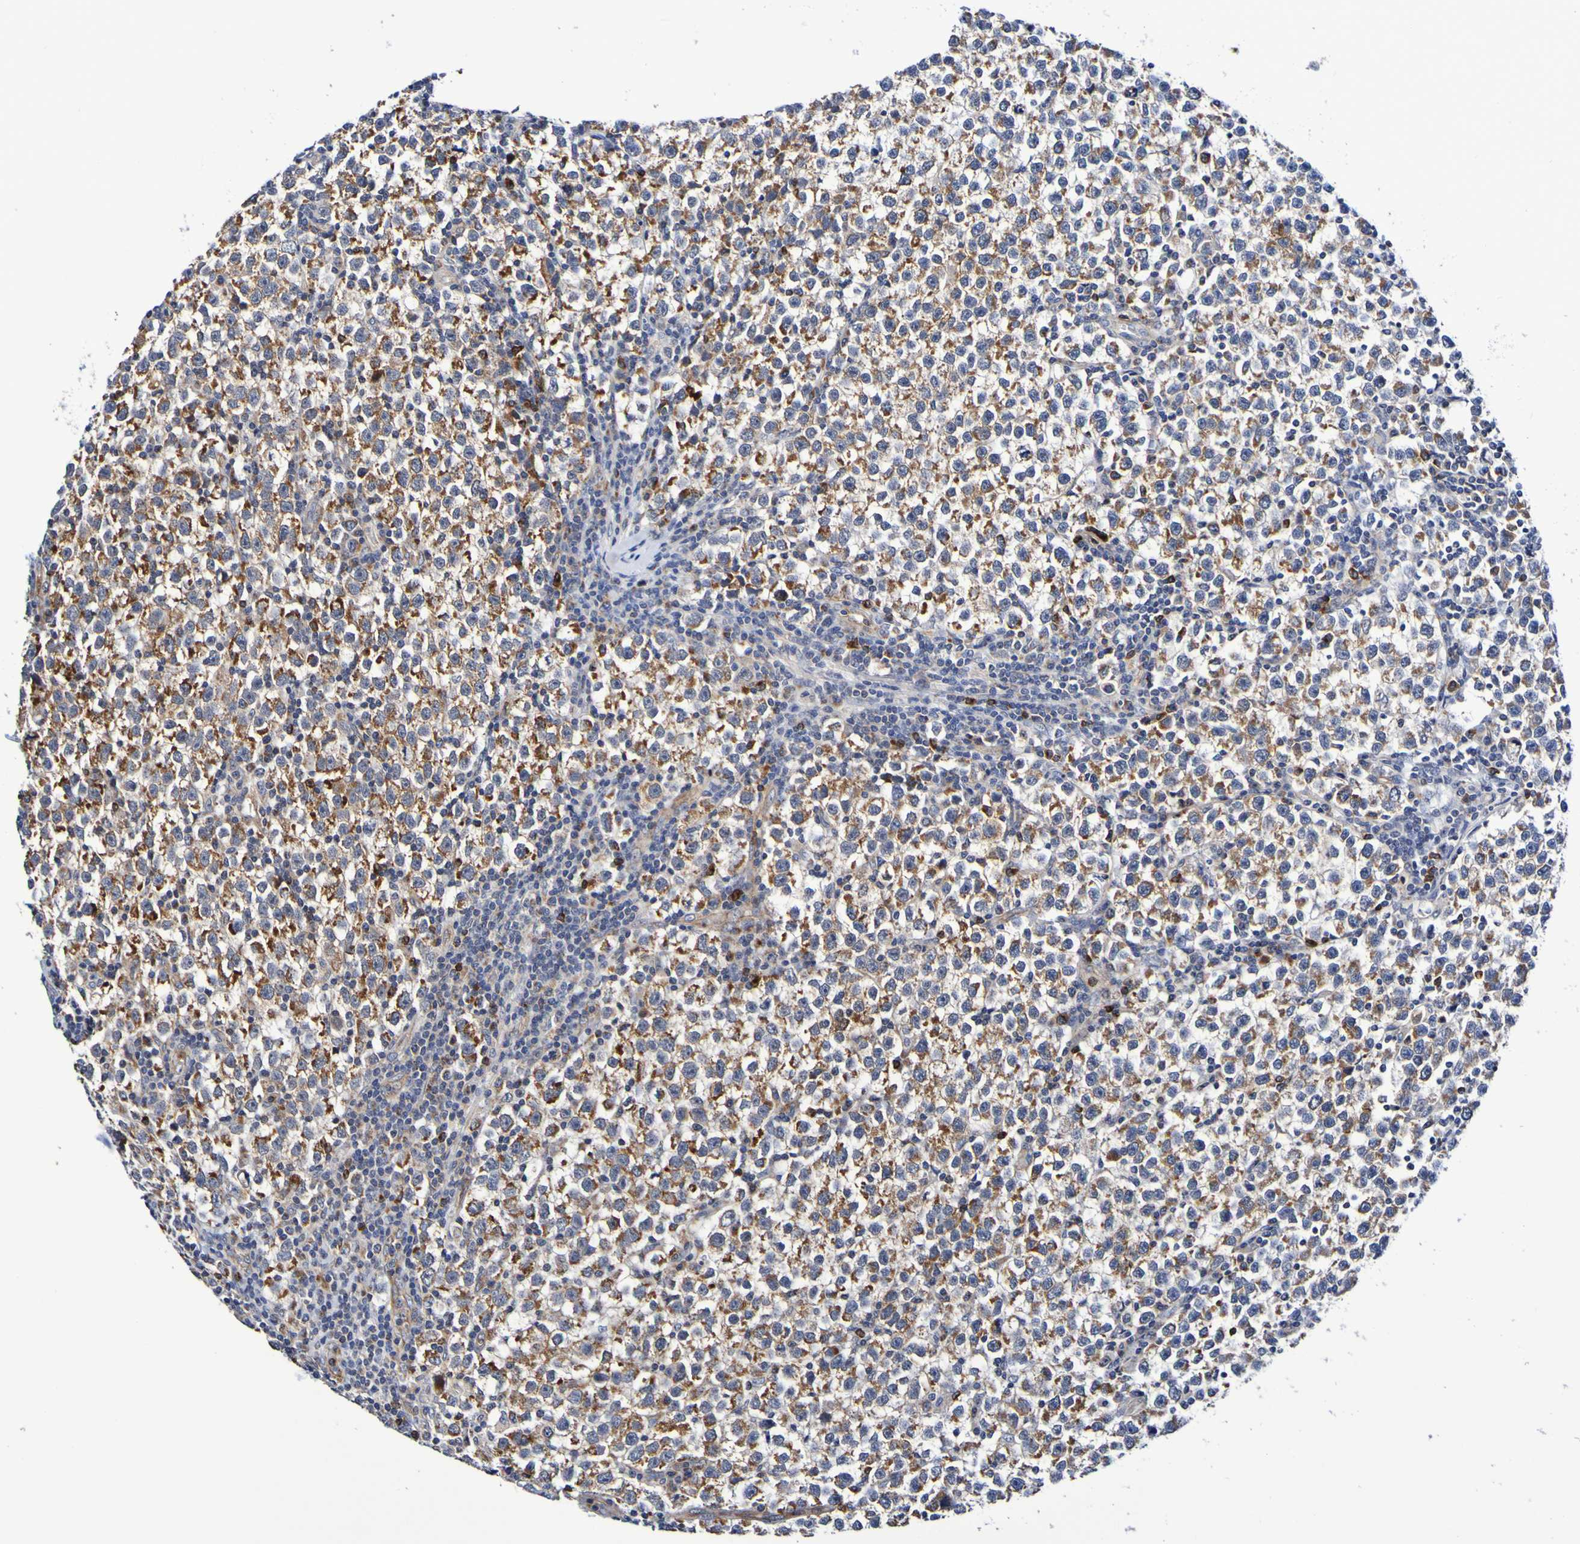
{"staining": {"intensity": "moderate", "quantity": ">75%", "location": "cytoplasmic/membranous"}, "tissue": "testis cancer", "cell_type": "Tumor cells", "image_type": "cancer", "snomed": [{"axis": "morphology", "description": "Seminoma, NOS"}, {"axis": "topography", "description": "Testis"}], "caption": "This photomicrograph reveals IHC staining of testis cancer, with medium moderate cytoplasmic/membranous expression in approximately >75% of tumor cells.", "gene": "GJB1", "patient": {"sex": "male", "age": 43}}